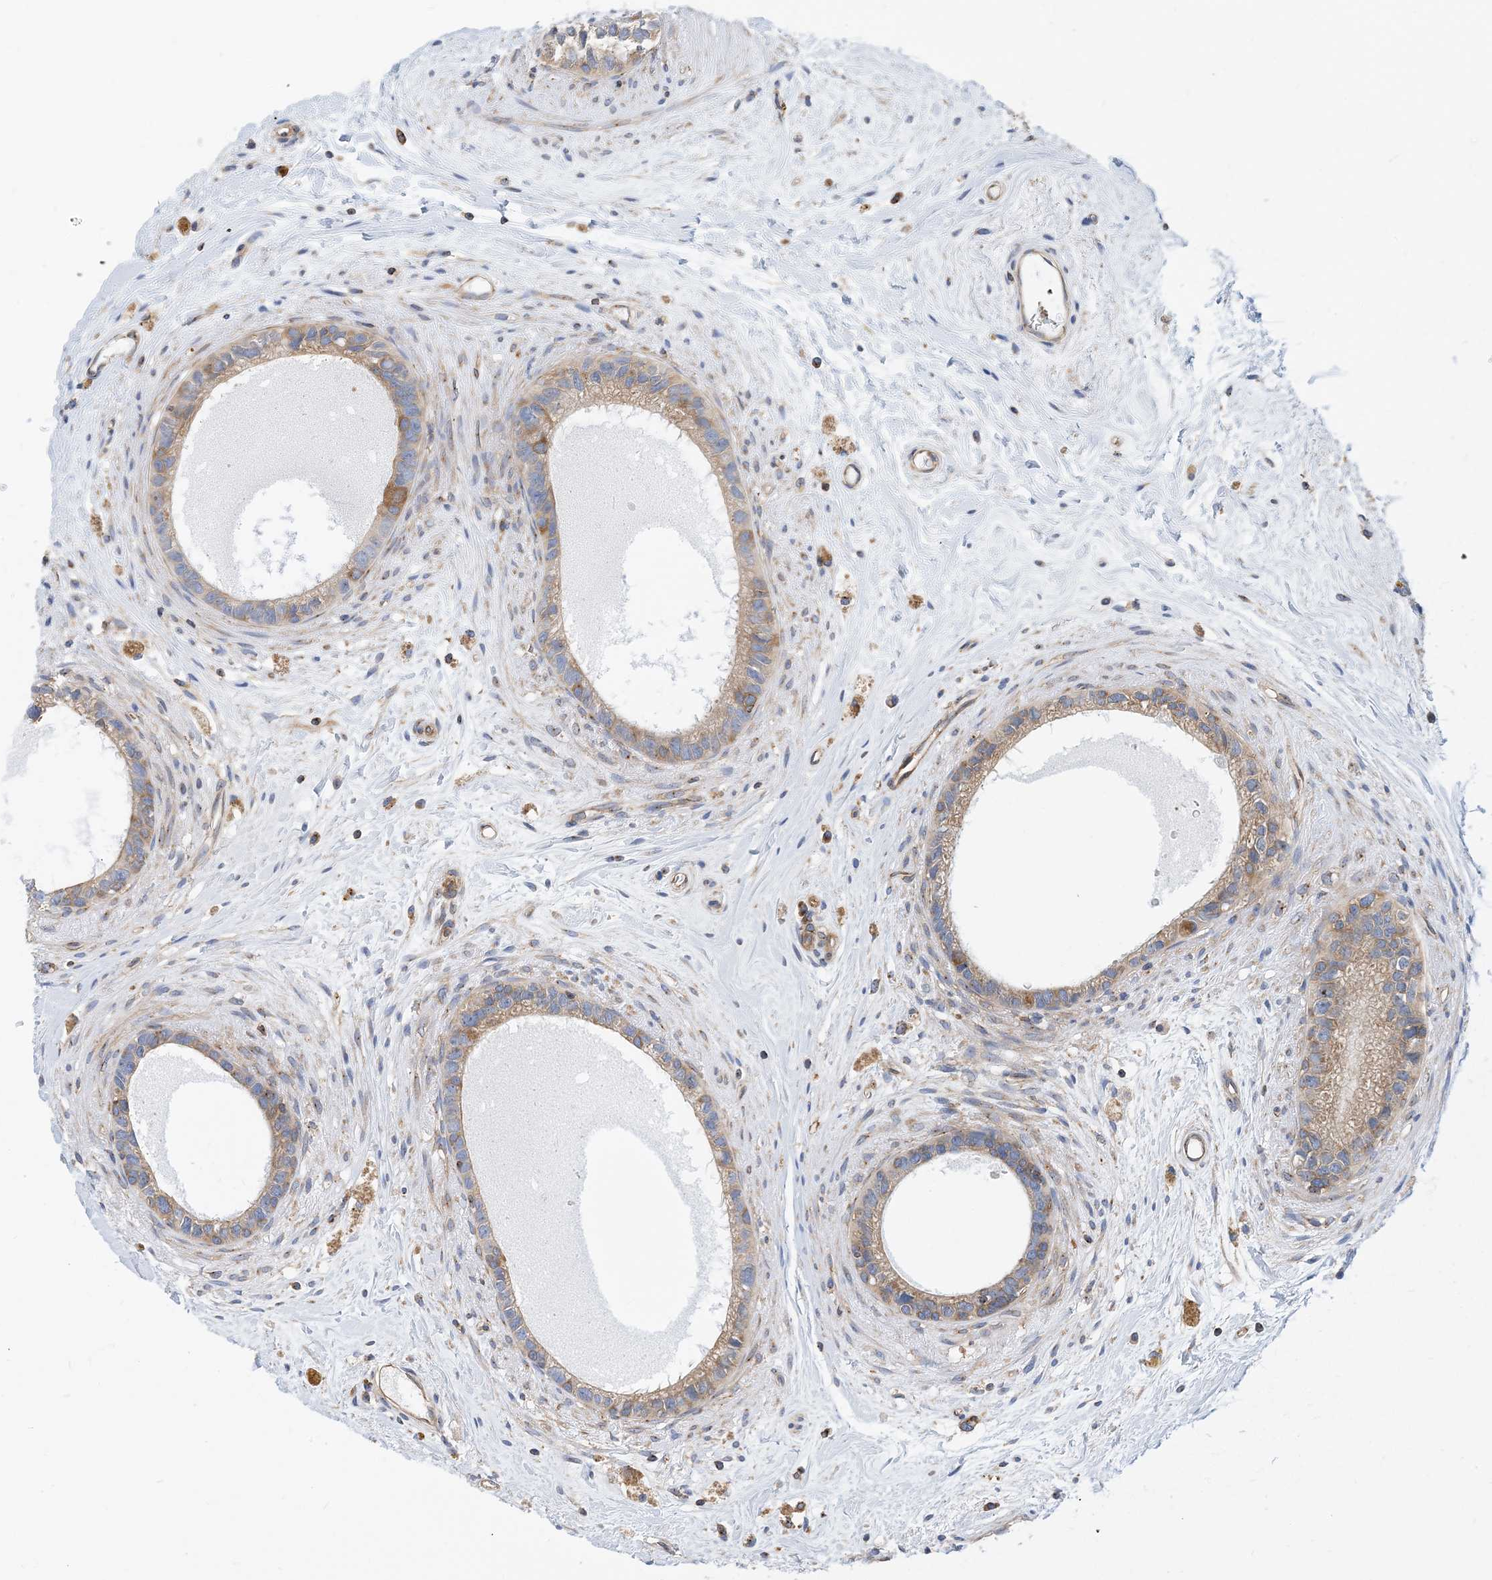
{"staining": {"intensity": "moderate", "quantity": "25%-75%", "location": "cytoplasmic/membranous"}, "tissue": "epididymis", "cell_type": "Glandular cells", "image_type": "normal", "snomed": [{"axis": "morphology", "description": "Normal tissue, NOS"}, {"axis": "topography", "description": "Epididymis"}], "caption": "Immunohistochemistry image of benign human epididymis stained for a protein (brown), which shows medium levels of moderate cytoplasmic/membranous expression in approximately 25%-75% of glandular cells.", "gene": "DYNC1LI1", "patient": {"sex": "male", "age": 80}}